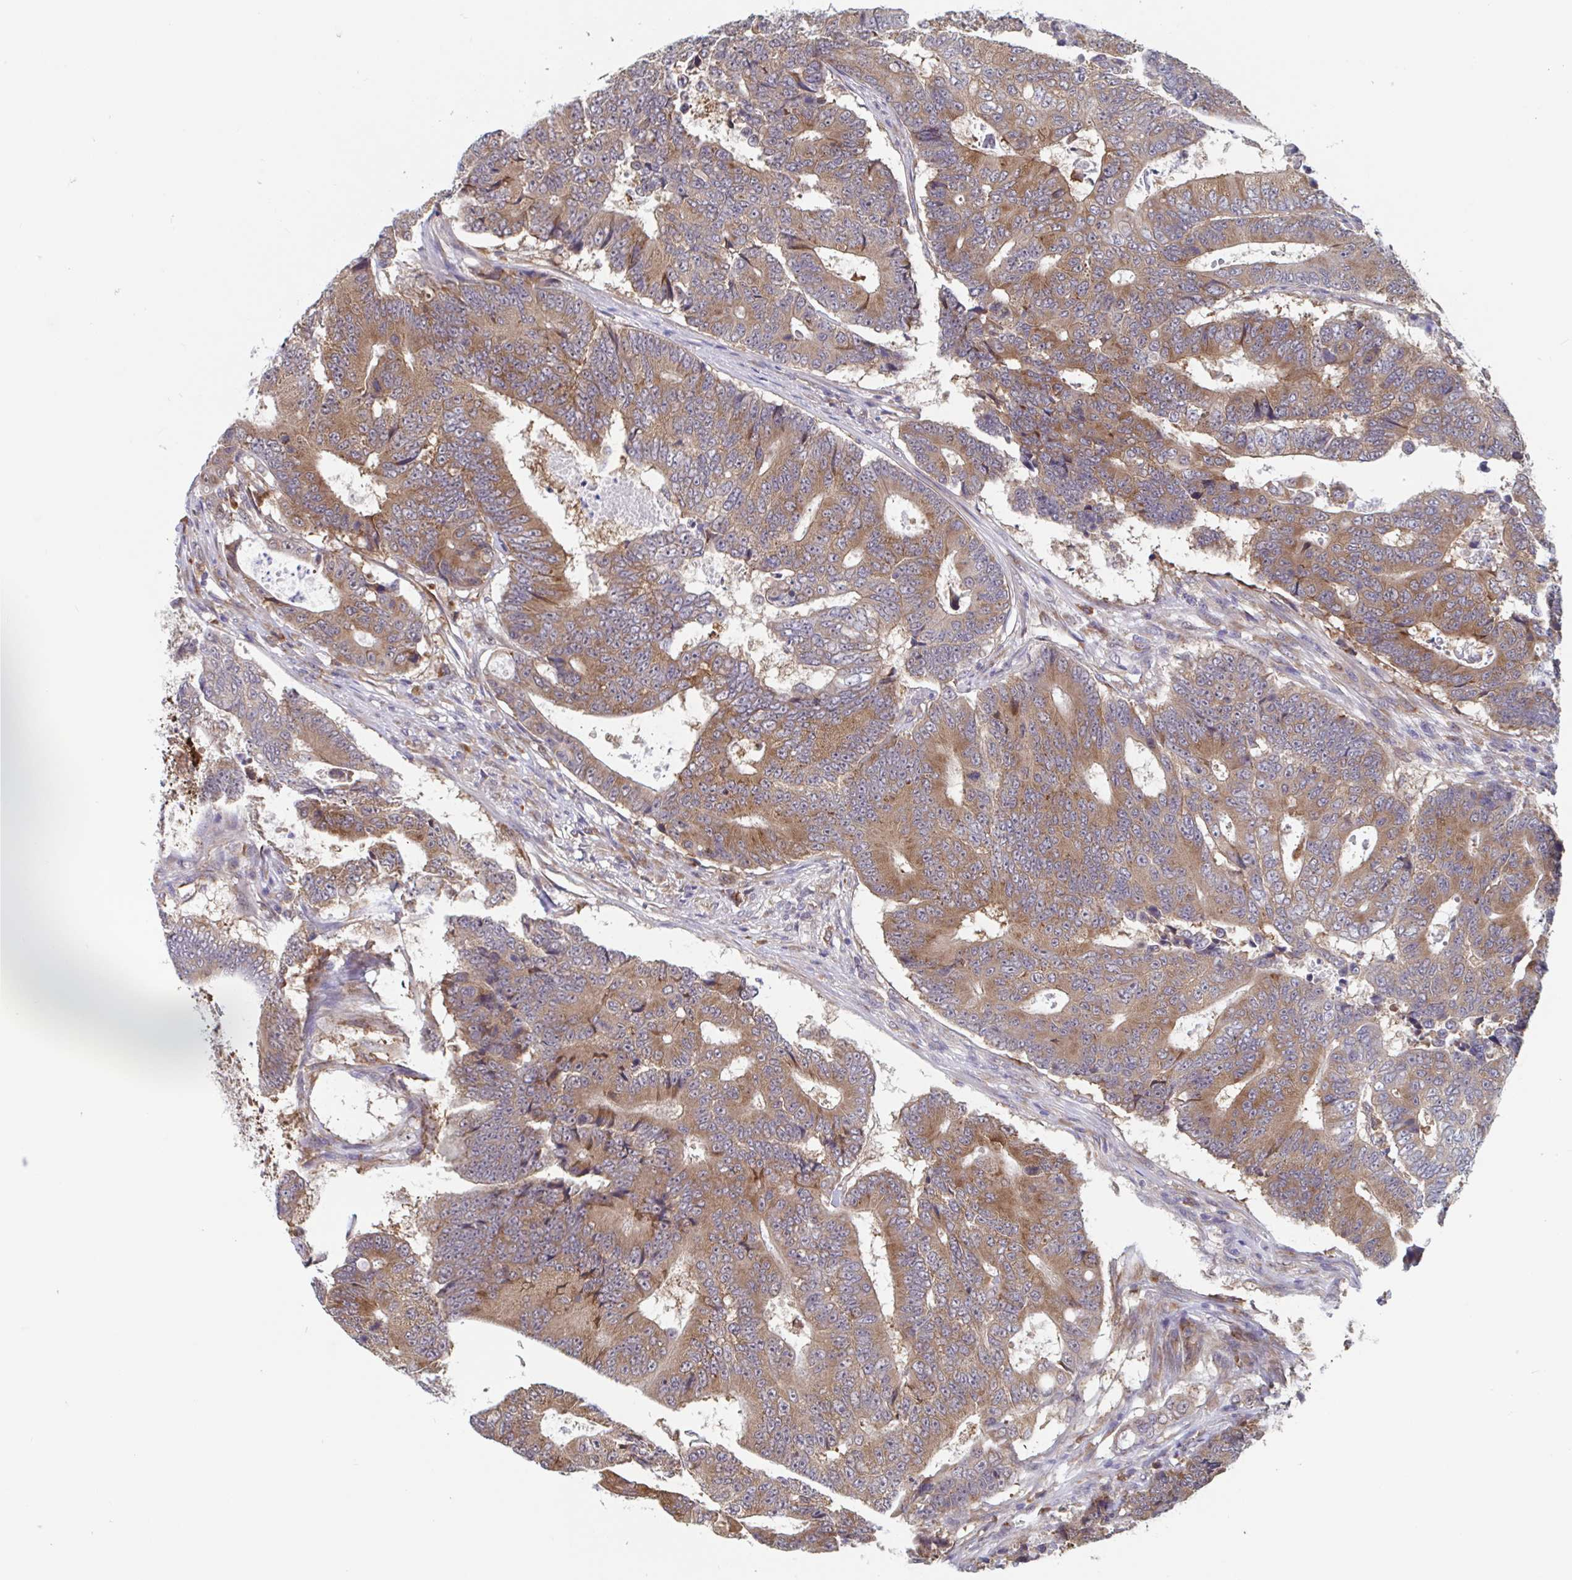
{"staining": {"intensity": "strong", "quantity": ">75%", "location": "cytoplasmic/membranous"}, "tissue": "colorectal cancer", "cell_type": "Tumor cells", "image_type": "cancer", "snomed": [{"axis": "morphology", "description": "Adenocarcinoma, NOS"}, {"axis": "topography", "description": "Colon"}], "caption": "Colorectal adenocarcinoma was stained to show a protein in brown. There is high levels of strong cytoplasmic/membranous positivity in approximately >75% of tumor cells. Using DAB (3,3'-diaminobenzidine) (brown) and hematoxylin (blue) stains, captured at high magnification using brightfield microscopy.", "gene": "SNX8", "patient": {"sex": "female", "age": 48}}